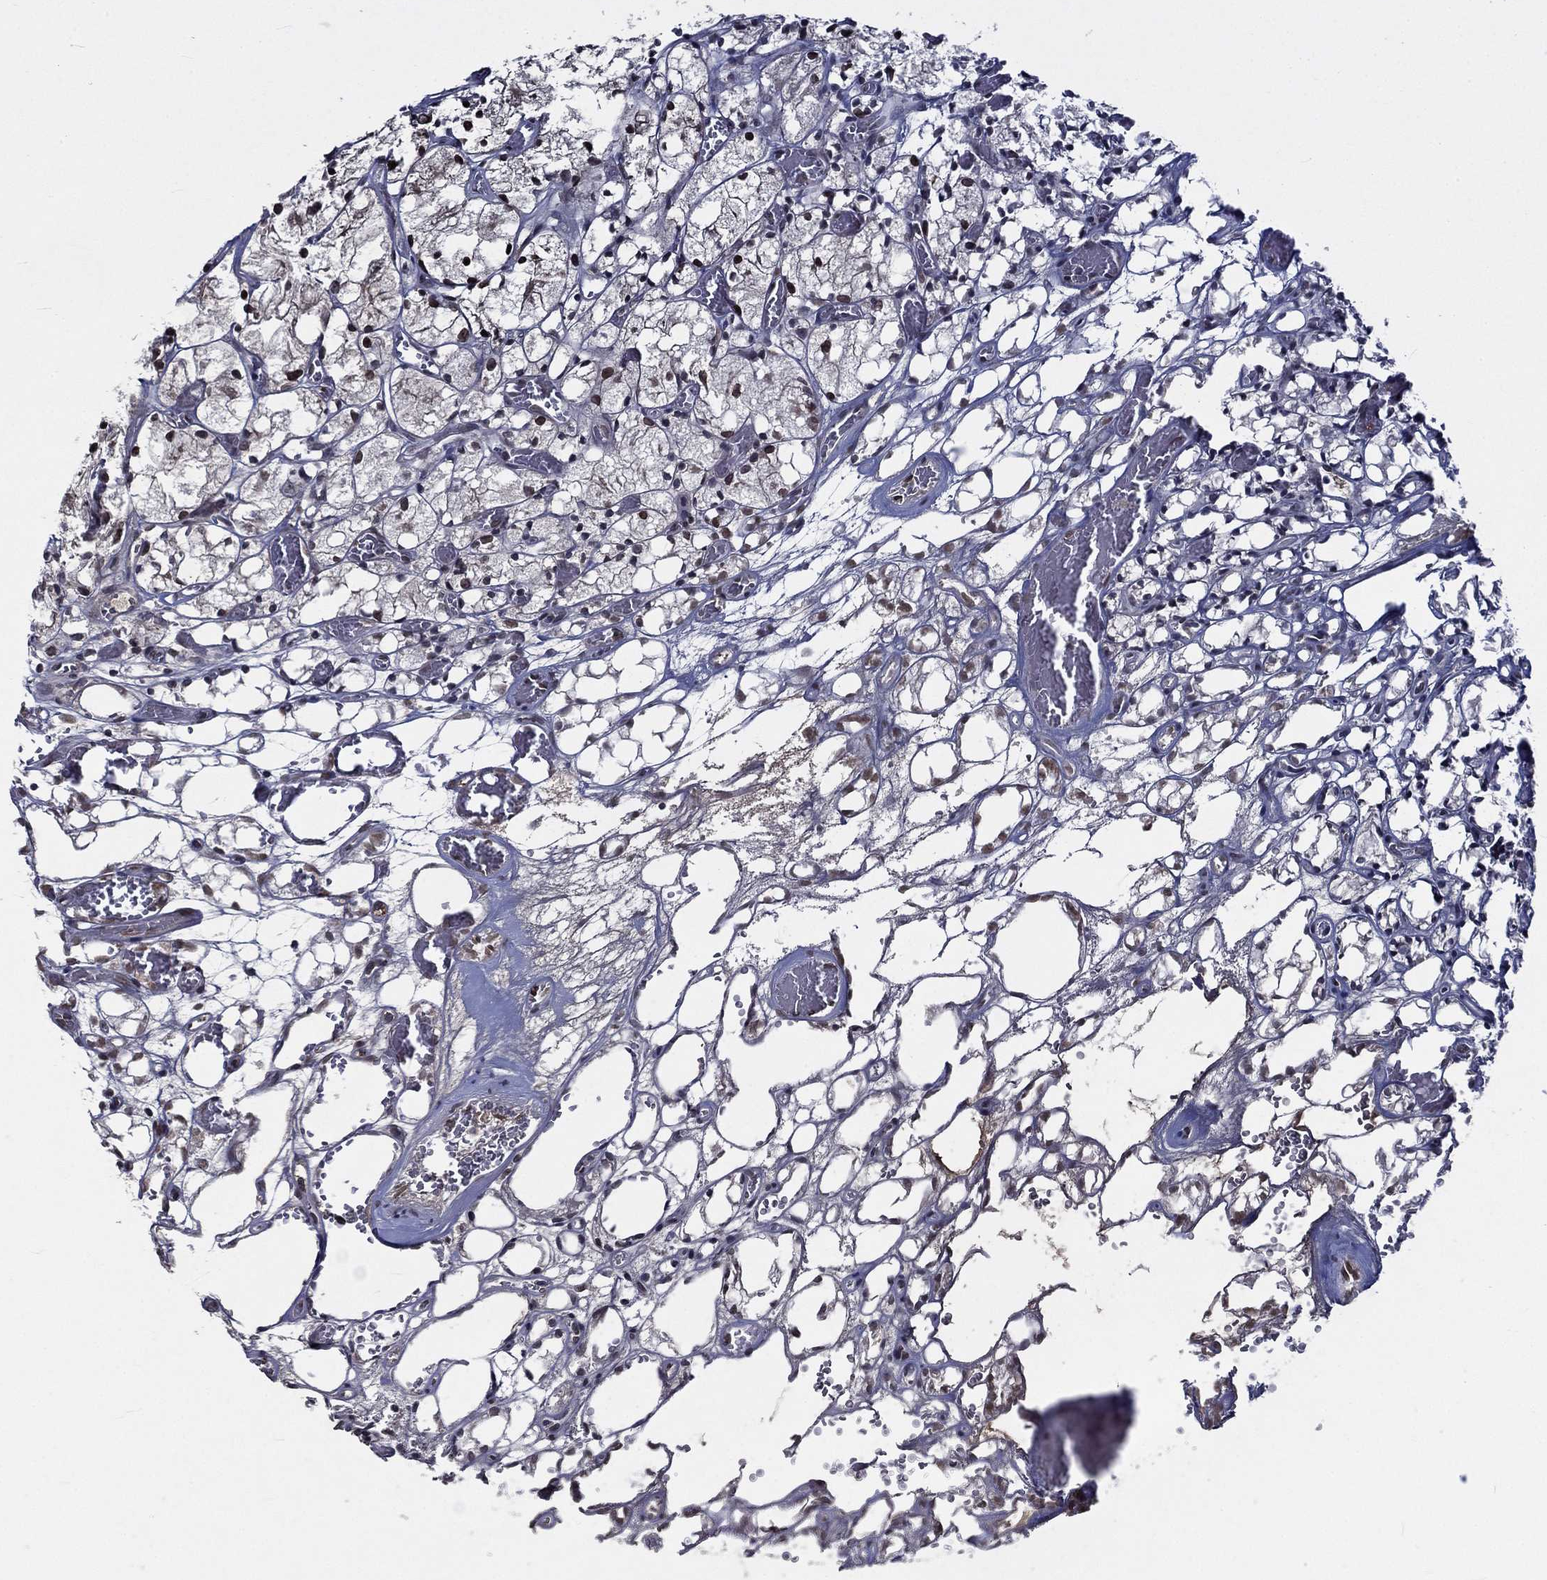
{"staining": {"intensity": "moderate", "quantity": "<25%", "location": "nuclear"}, "tissue": "renal cancer", "cell_type": "Tumor cells", "image_type": "cancer", "snomed": [{"axis": "morphology", "description": "Adenocarcinoma, NOS"}, {"axis": "topography", "description": "Kidney"}], "caption": "About <25% of tumor cells in human adenocarcinoma (renal) exhibit moderate nuclear protein expression as visualized by brown immunohistochemical staining.", "gene": "CETN3", "patient": {"sex": "female", "age": 69}}